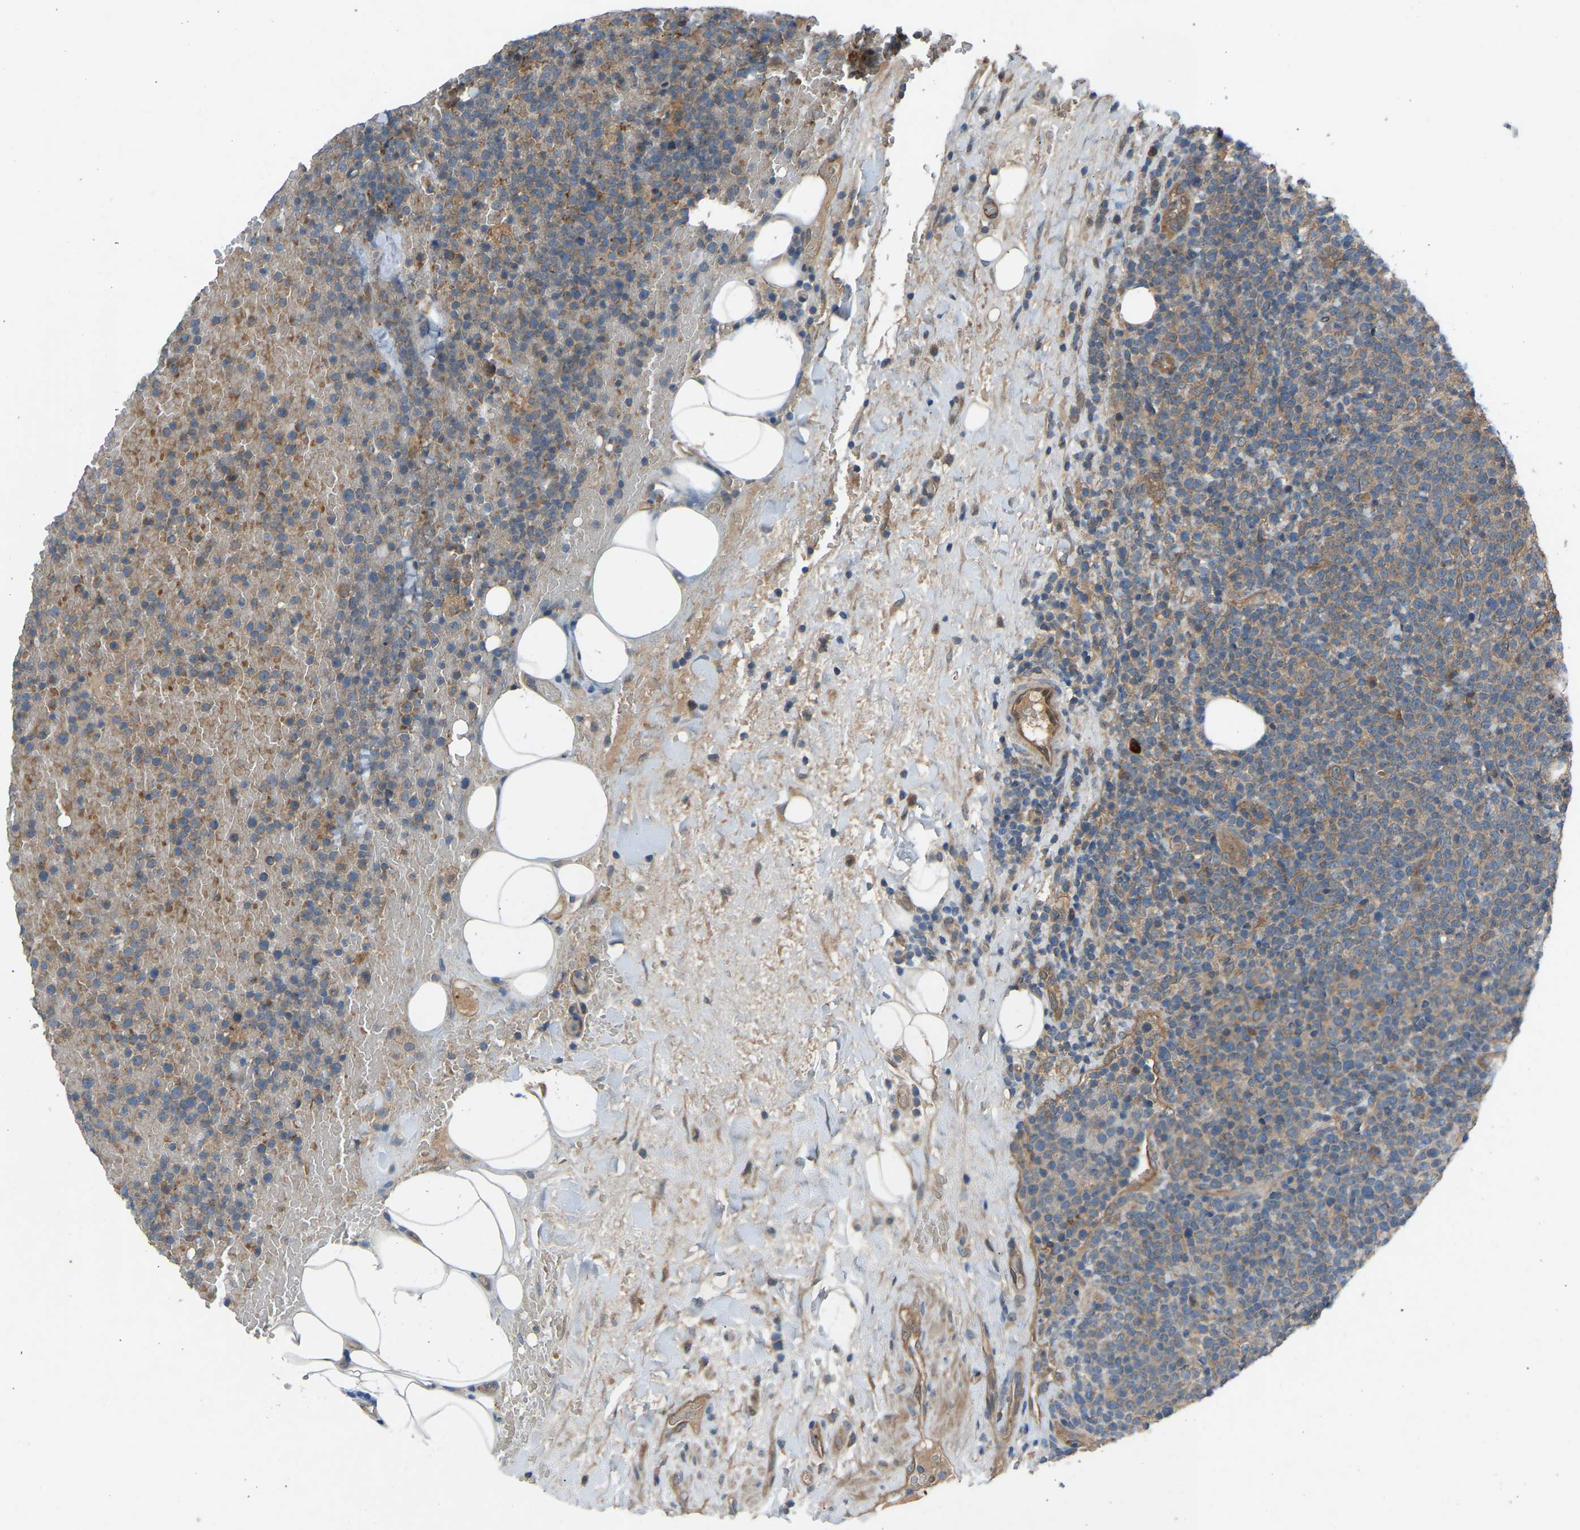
{"staining": {"intensity": "moderate", "quantity": "25%-75%", "location": "cytoplasmic/membranous"}, "tissue": "lymphoma", "cell_type": "Tumor cells", "image_type": "cancer", "snomed": [{"axis": "morphology", "description": "Malignant lymphoma, non-Hodgkin's type, High grade"}, {"axis": "topography", "description": "Lymph node"}], "caption": "Malignant lymphoma, non-Hodgkin's type (high-grade) stained with a brown dye reveals moderate cytoplasmic/membranous positive positivity in about 25%-75% of tumor cells.", "gene": "GAS2L1", "patient": {"sex": "male", "age": 61}}